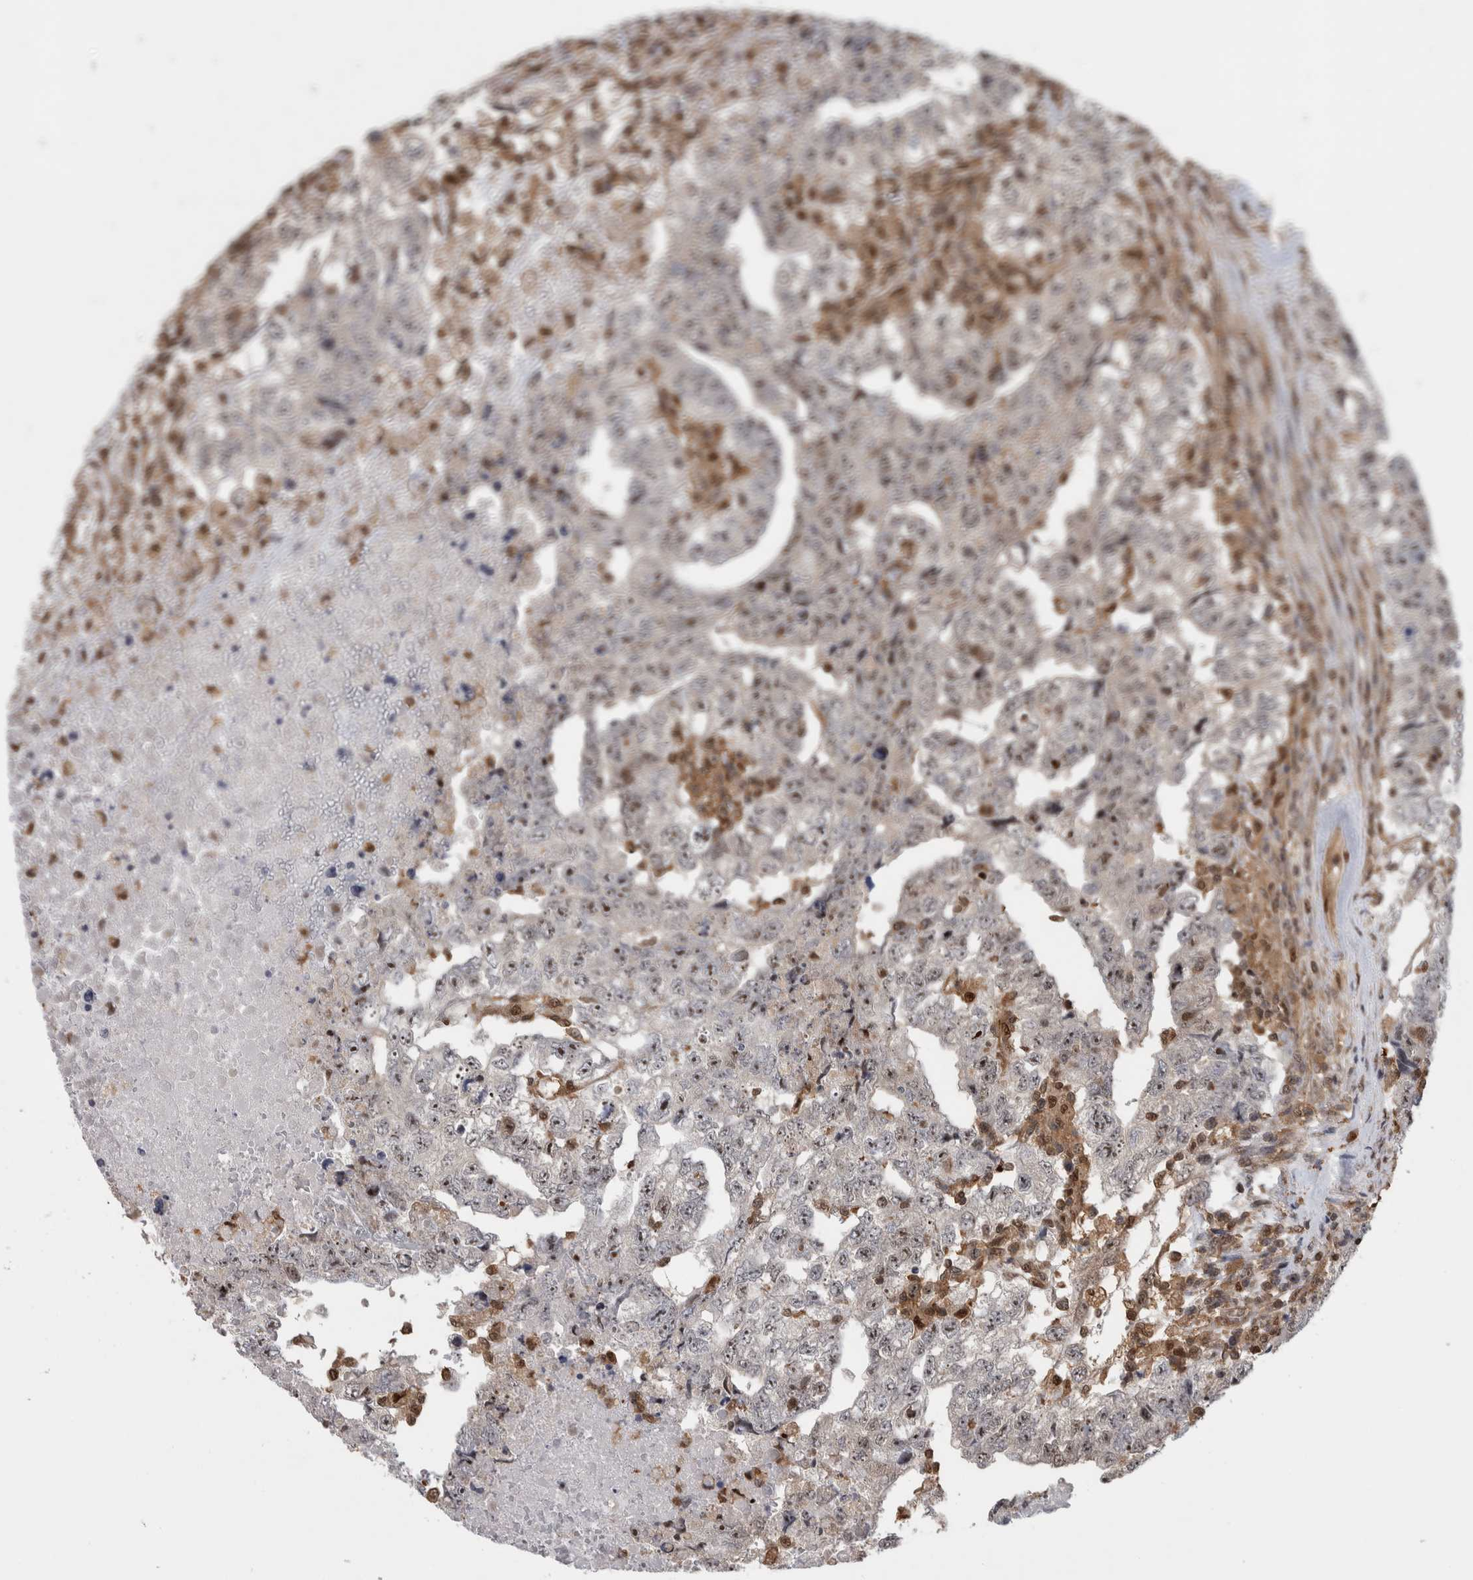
{"staining": {"intensity": "moderate", "quantity": "<25%", "location": "nuclear"}, "tissue": "testis cancer", "cell_type": "Tumor cells", "image_type": "cancer", "snomed": [{"axis": "morphology", "description": "Carcinoma, Embryonal, NOS"}, {"axis": "topography", "description": "Testis"}], "caption": "The photomicrograph reveals staining of testis embryonal carcinoma, revealing moderate nuclear protein positivity (brown color) within tumor cells. (IHC, brightfield microscopy, high magnification).", "gene": "TDRD7", "patient": {"sex": "male", "age": 36}}